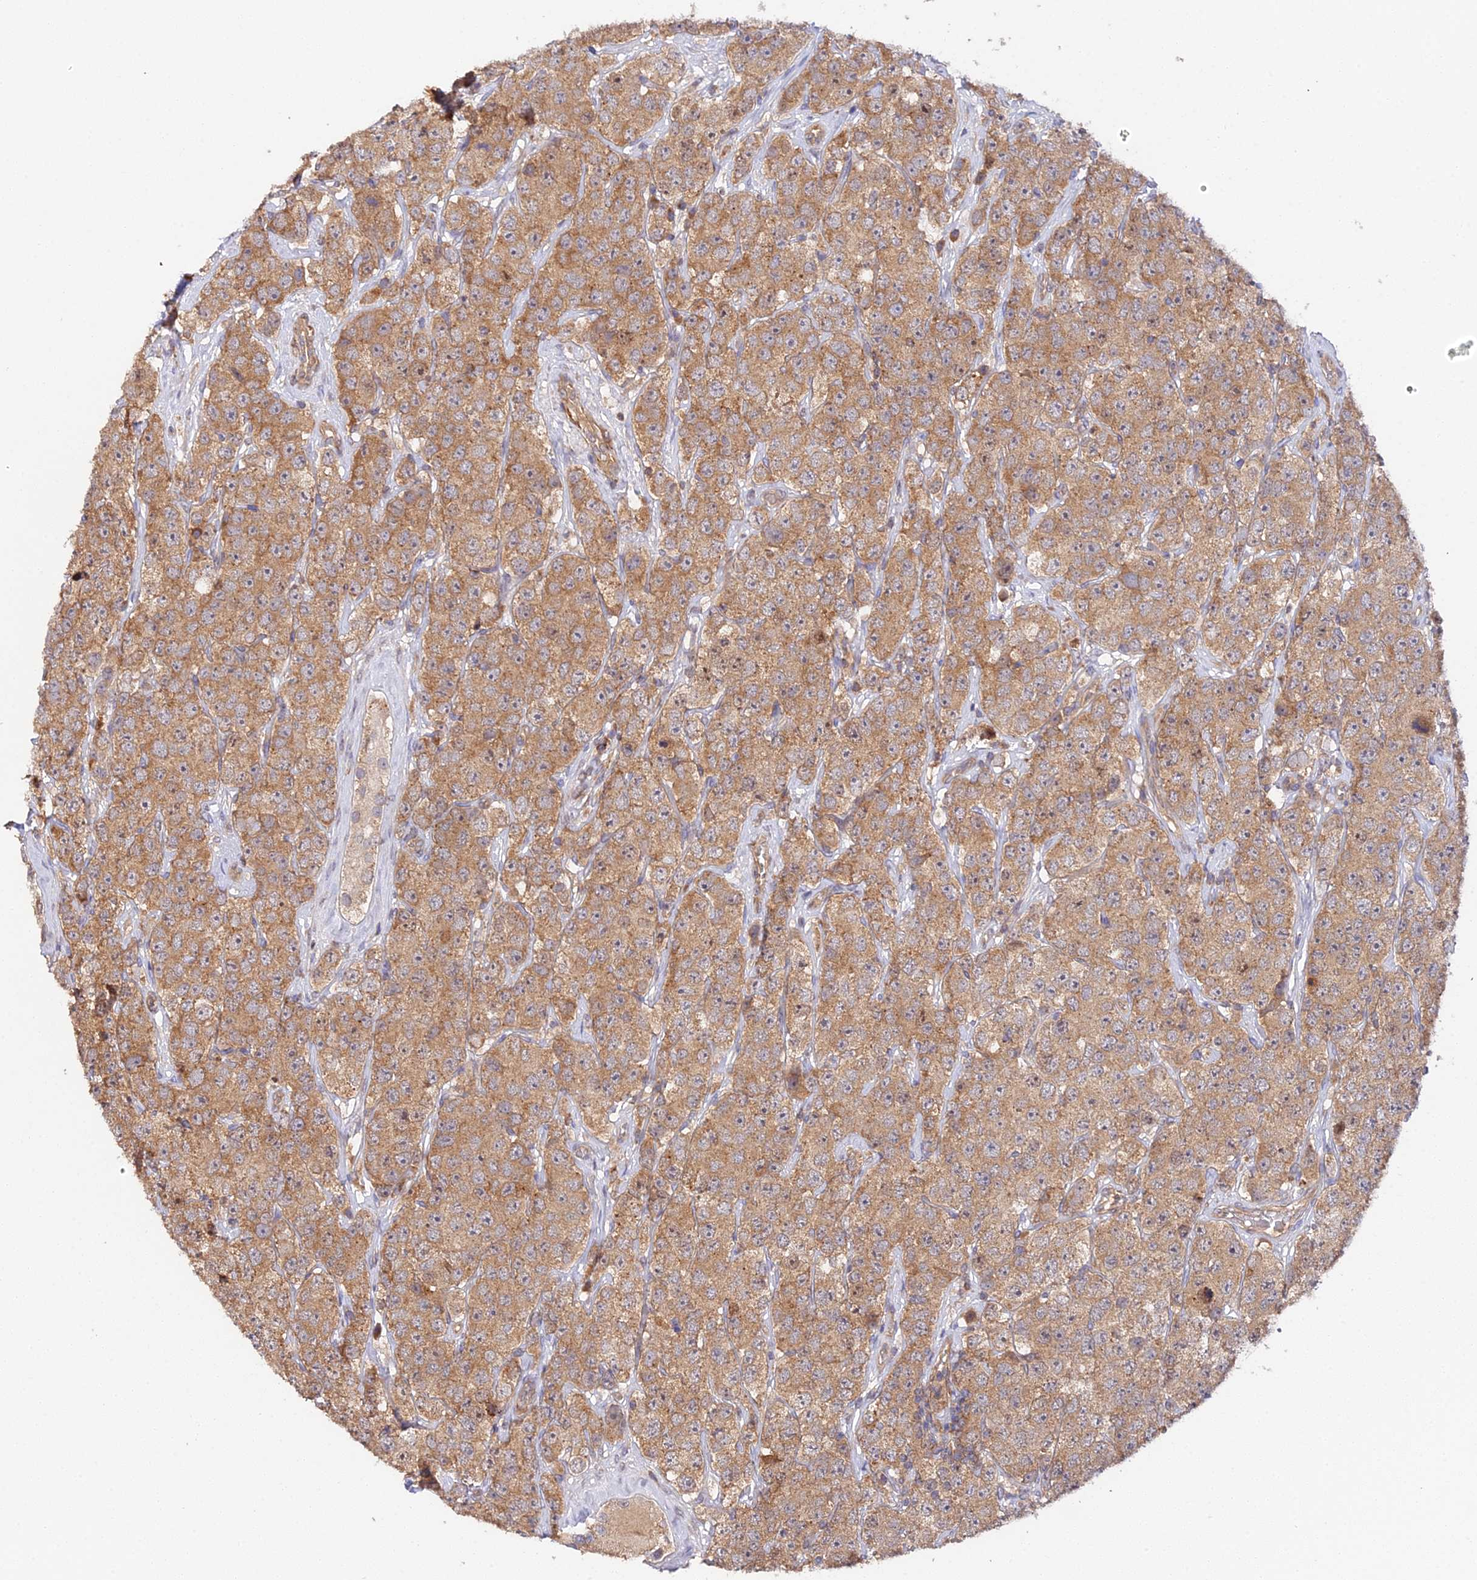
{"staining": {"intensity": "moderate", "quantity": ">75%", "location": "cytoplasmic/membranous"}, "tissue": "testis cancer", "cell_type": "Tumor cells", "image_type": "cancer", "snomed": [{"axis": "morphology", "description": "Seminoma, NOS"}, {"axis": "topography", "description": "Testis"}], "caption": "An immunohistochemistry (IHC) photomicrograph of neoplastic tissue is shown. Protein staining in brown highlights moderate cytoplasmic/membranous positivity in seminoma (testis) within tumor cells. The protein of interest is stained brown, and the nuclei are stained in blue (DAB (3,3'-diaminobenzidine) IHC with brightfield microscopy, high magnification).", "gene": "TRIM26", "patient": {"sex": "male", "age": 28}}